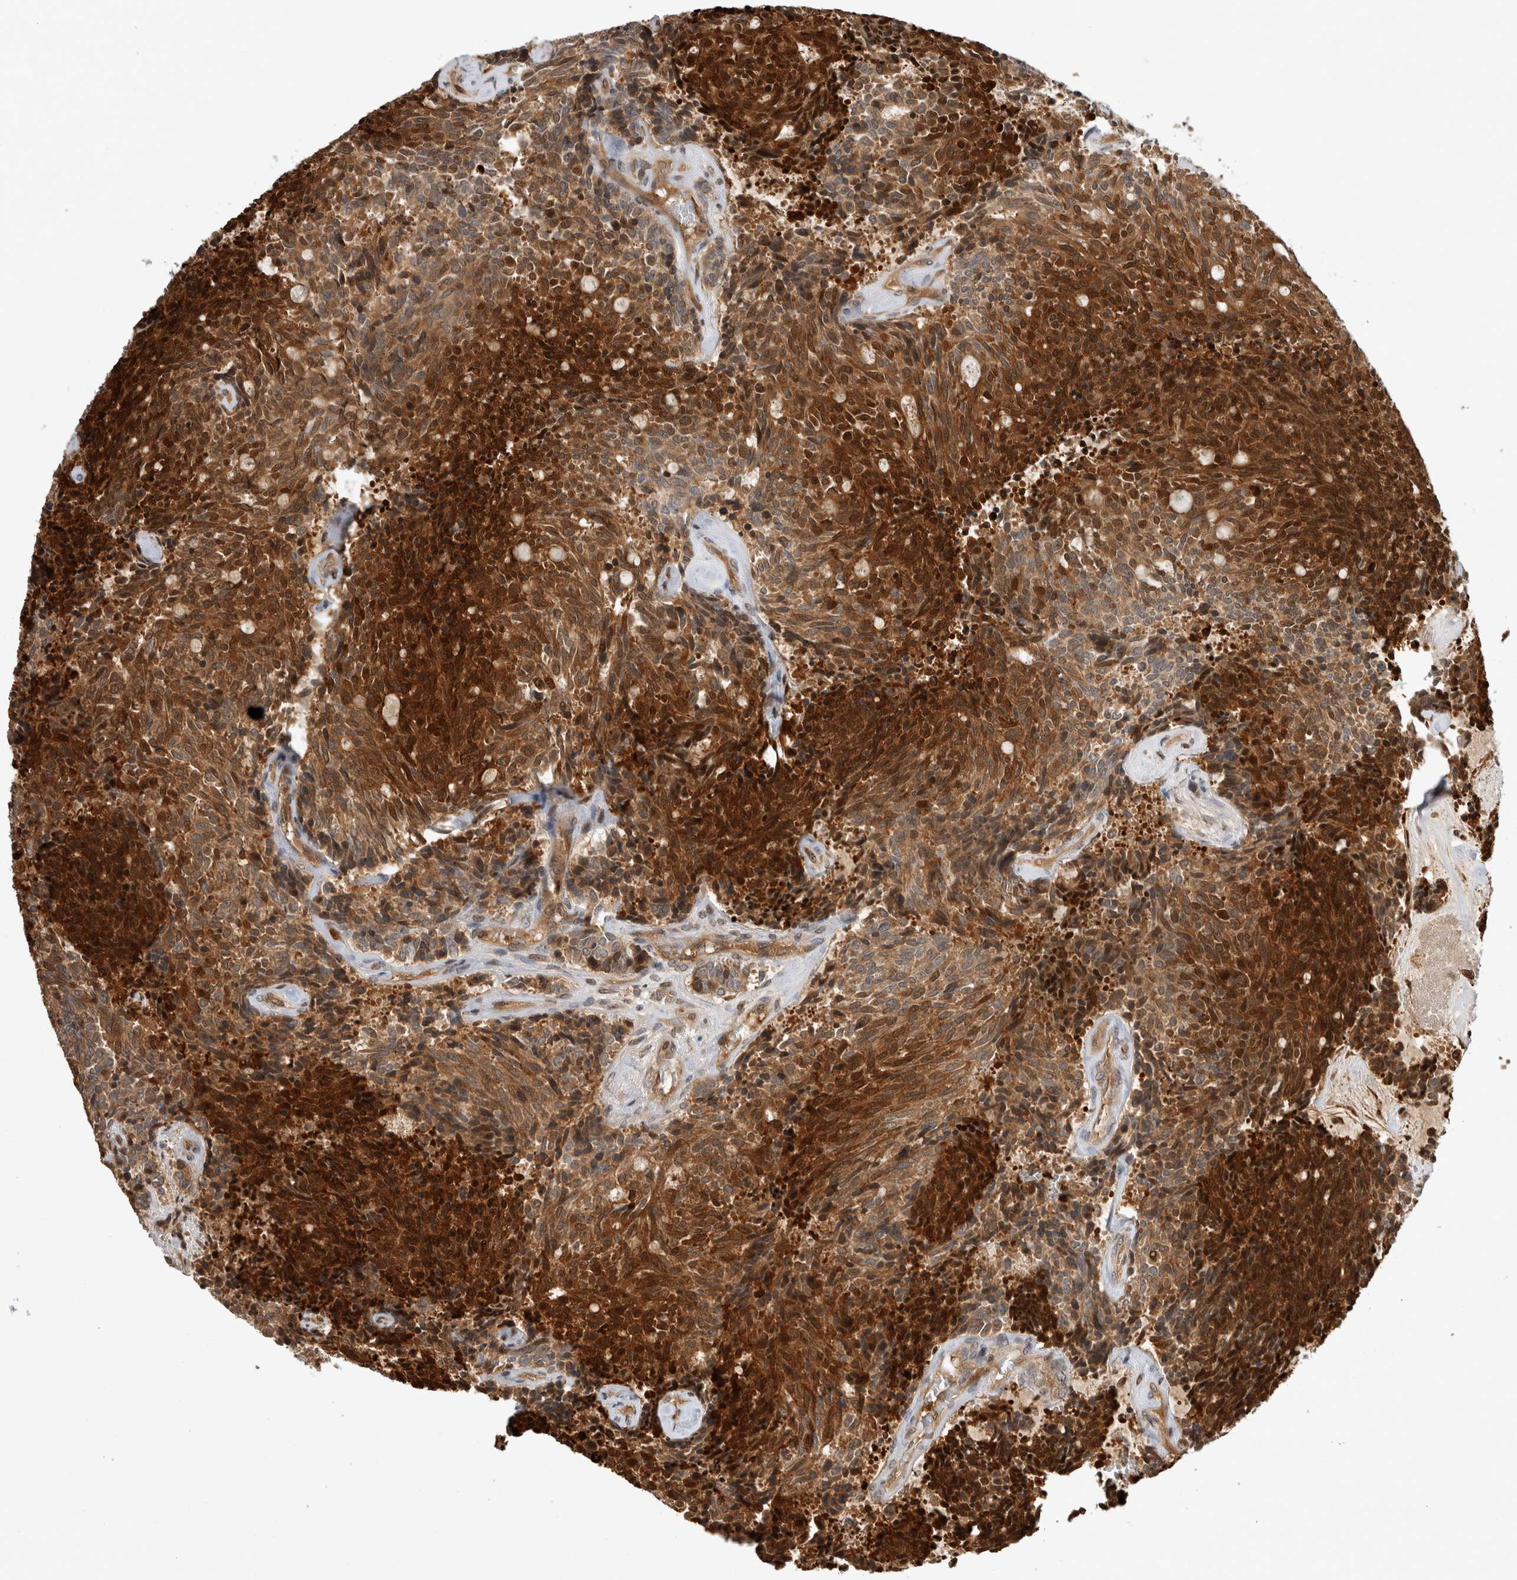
{"staining": {"intensity": "strong", "quantity": ">75%", "location": "cytoplasmic/membranous"}, "tissue": "carcinoid", "cell_type": "Tumor cells", "image_type": "cancer", "snomed": [{"axis": "morphology", "description": "Carcinoid, malignant, NOS"}, {"axis": "topography", "description": "Pancreas"}], "caption": "Carcinoid stained for a protein (brown) shows strong cytoplasmic/membranous positive staining in approximately >75% of tumor cells.", "gene": "ASTN2", "patient": {"sex": "female", "age": 54}}